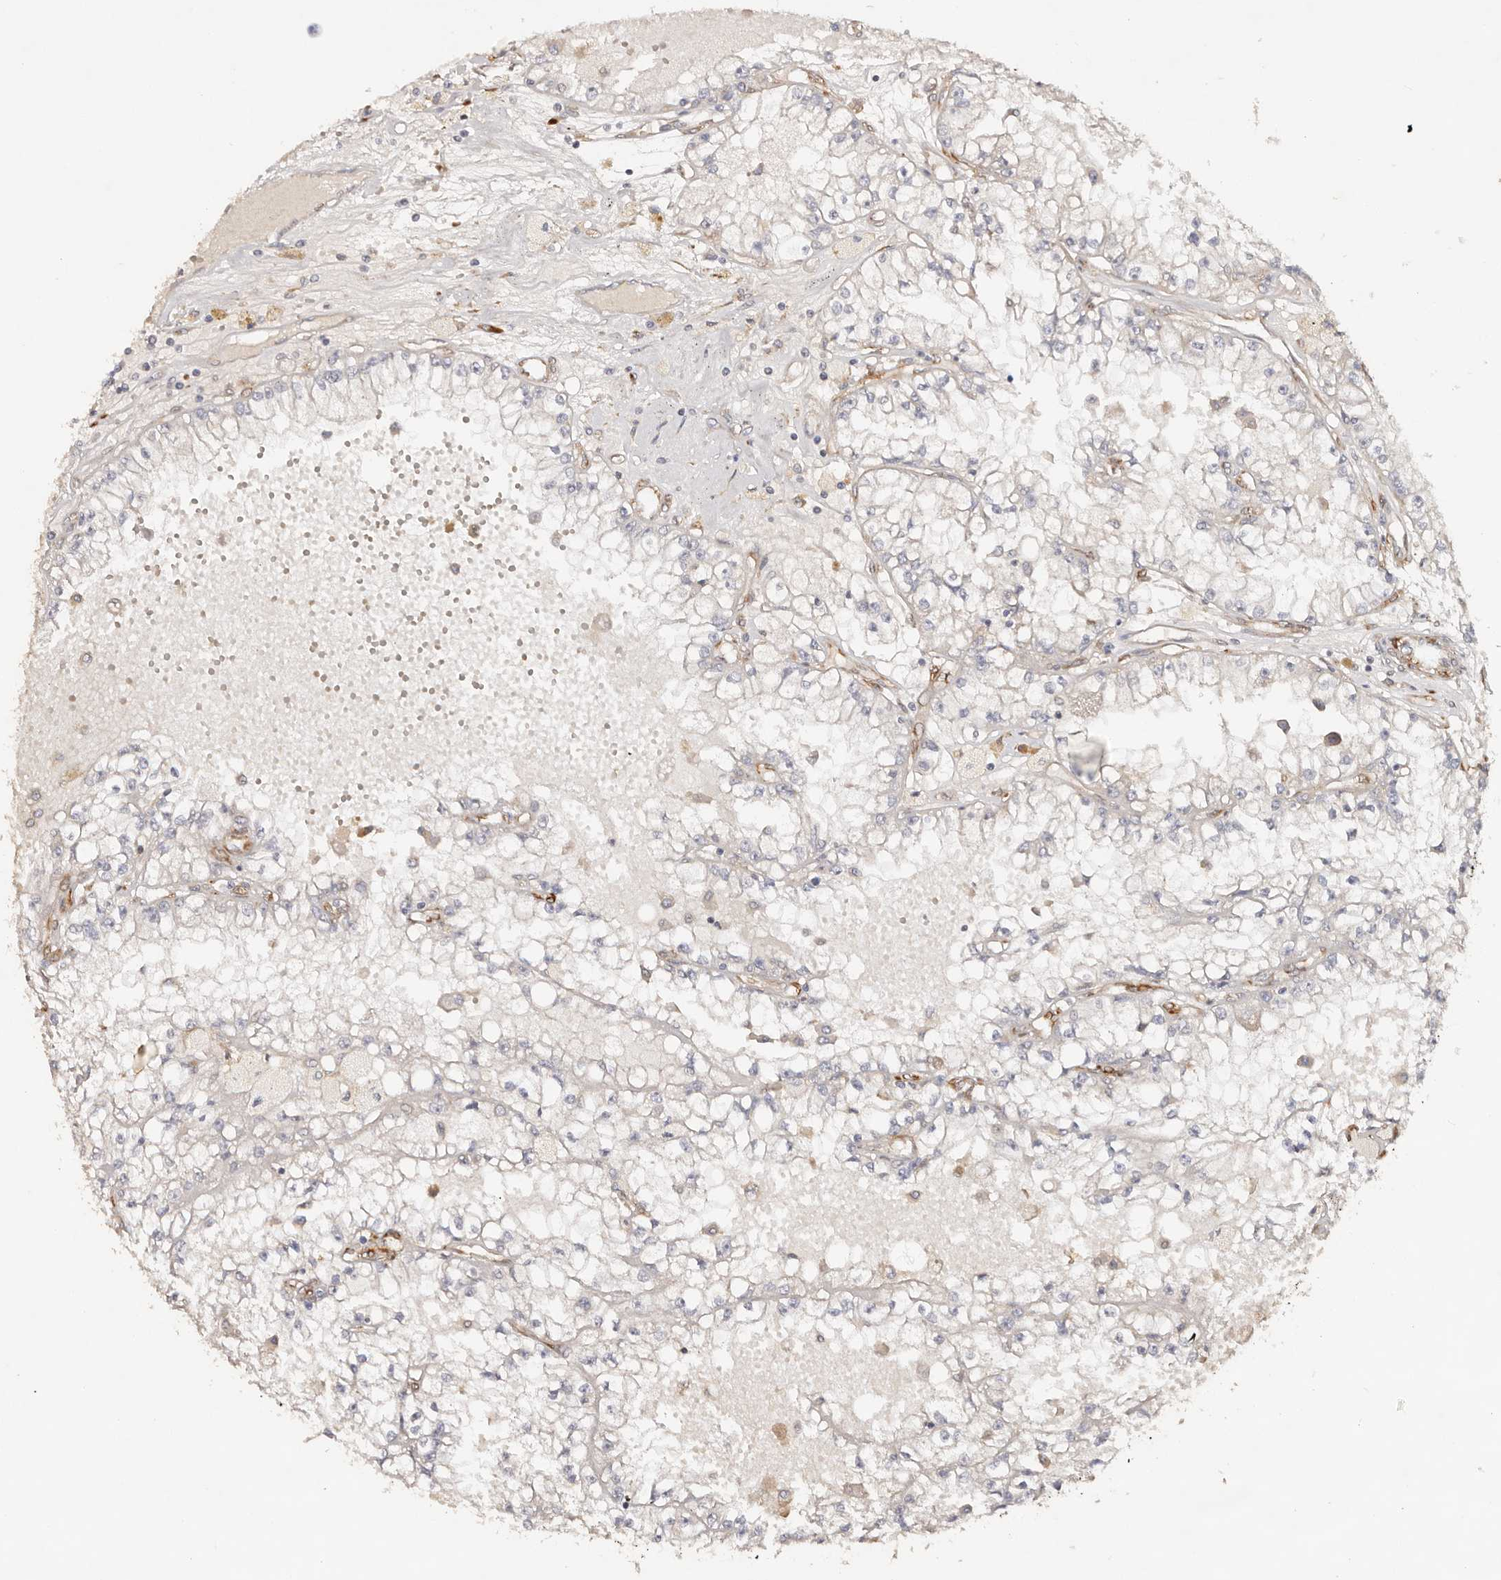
{"staining": {"intensity": "negative", "quantity": "none", "location": "none"}, "tissue": "renal cancer", "cell_type": "Tumor cells", "image_type": "cancer", "snomed": [{"axis": "morphology", "description": "Adenocarcinoma, NOS"}, {"axis": "topography", "description": "Kidney"}], "caption": "Image shows no significant protein staining in tumor cells of renal adenocarcinoma.", "gene": "SERPINH1", "patient": {"sex": "male", "age": 56}}